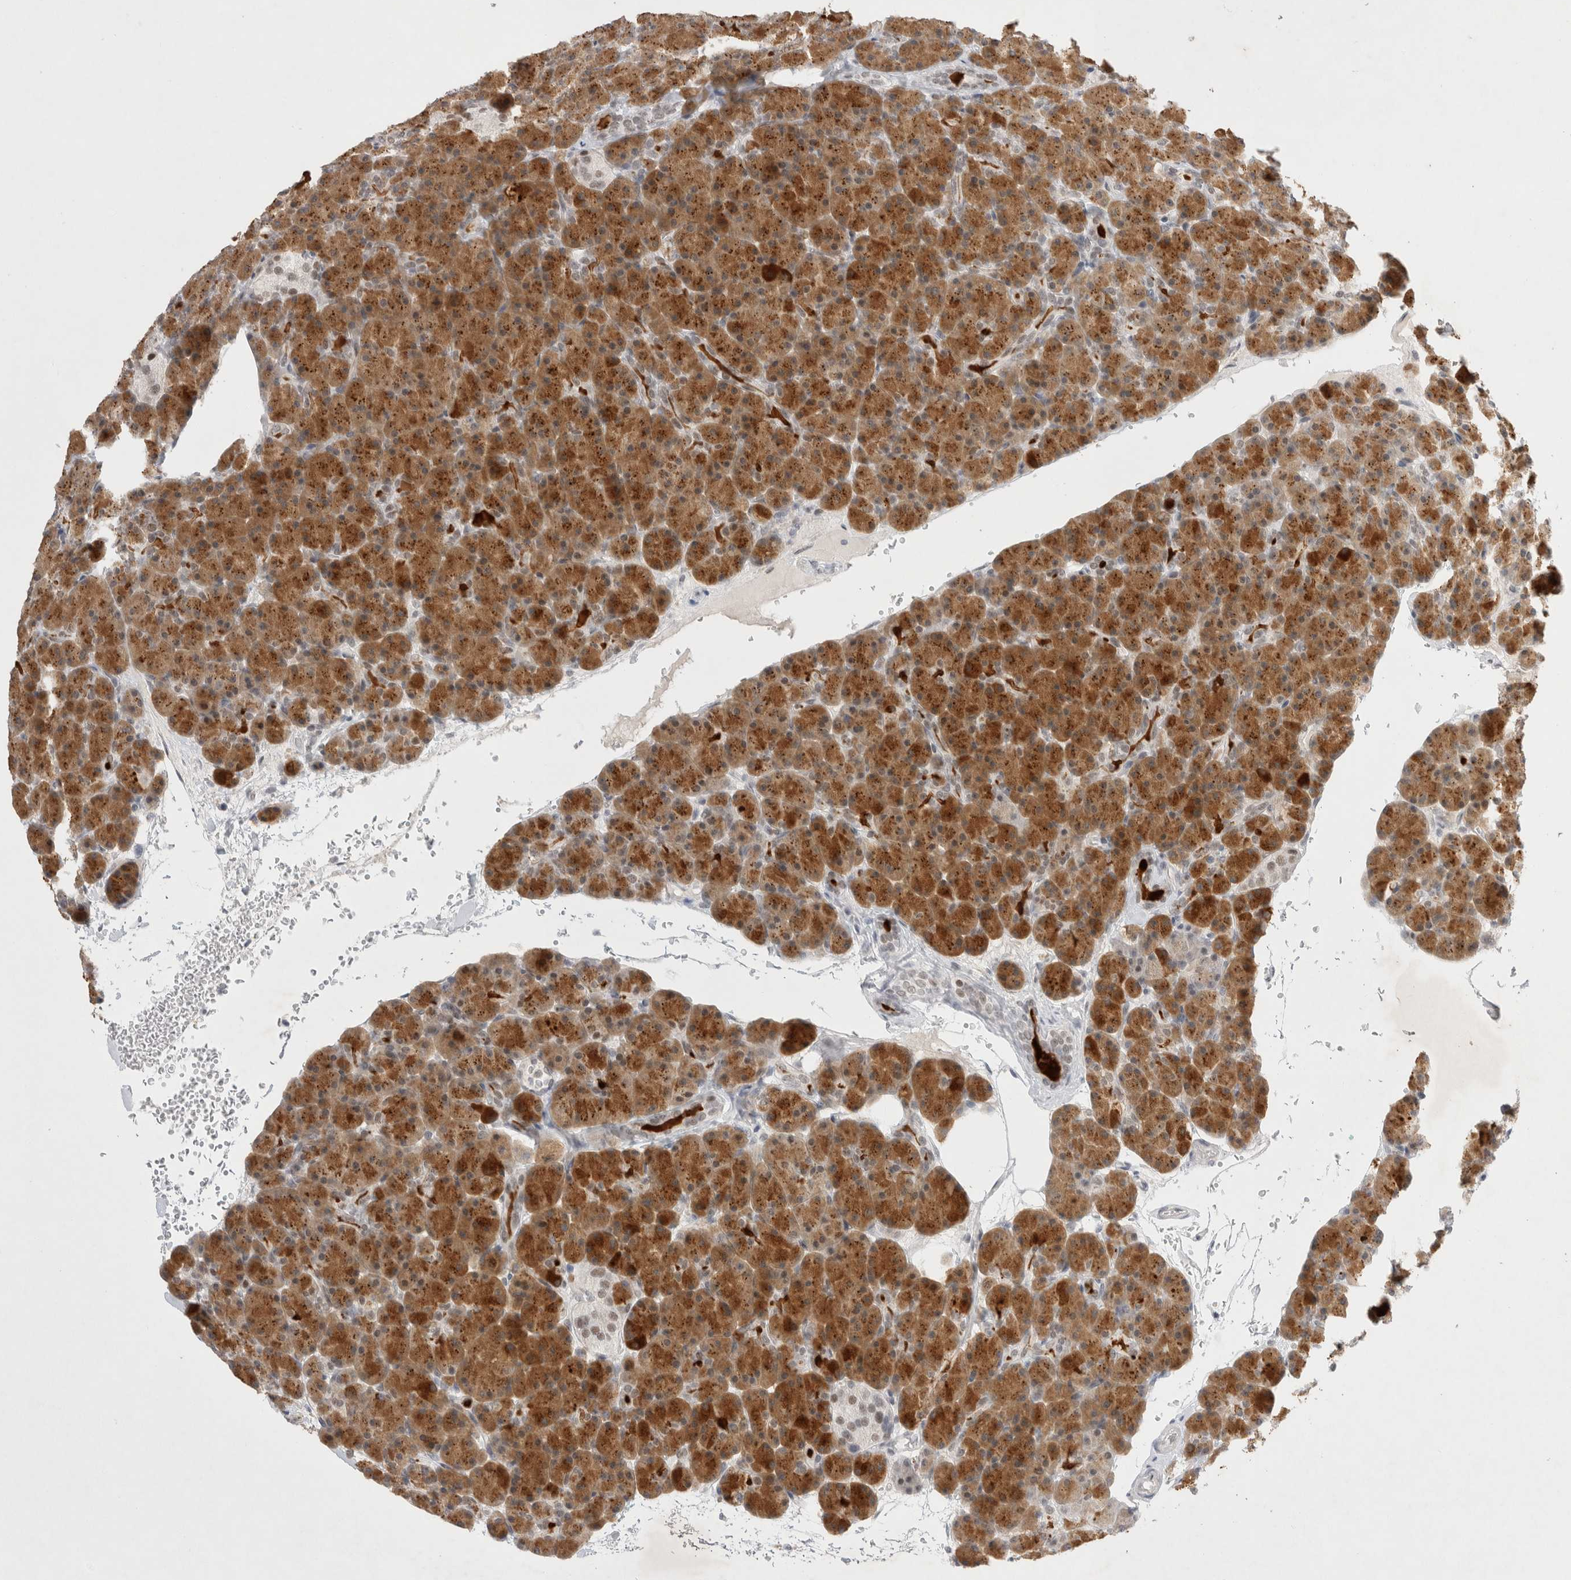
{"staining": {"intensity": "moderate", "quantity": ">75%", "location": "cytoplasmic/membranous"}, "tissue": "pancreas", "cell_type": "Exocrine glandular cells", "image_type": "normal", "snomed": [{"axis": "morphology", "description": "Normal tissue, NOS"}, {"axis": "topography", "description": "Pancreas"}], "caption": "IHC (DAB) staining of normal human pancreas reveals moderate cytoplasmic/membranous protein positivity in approximately >75% of exocrine glandular cells.", "gene": "RECQL4", "patient": {"sex": "female", "age": 43}}